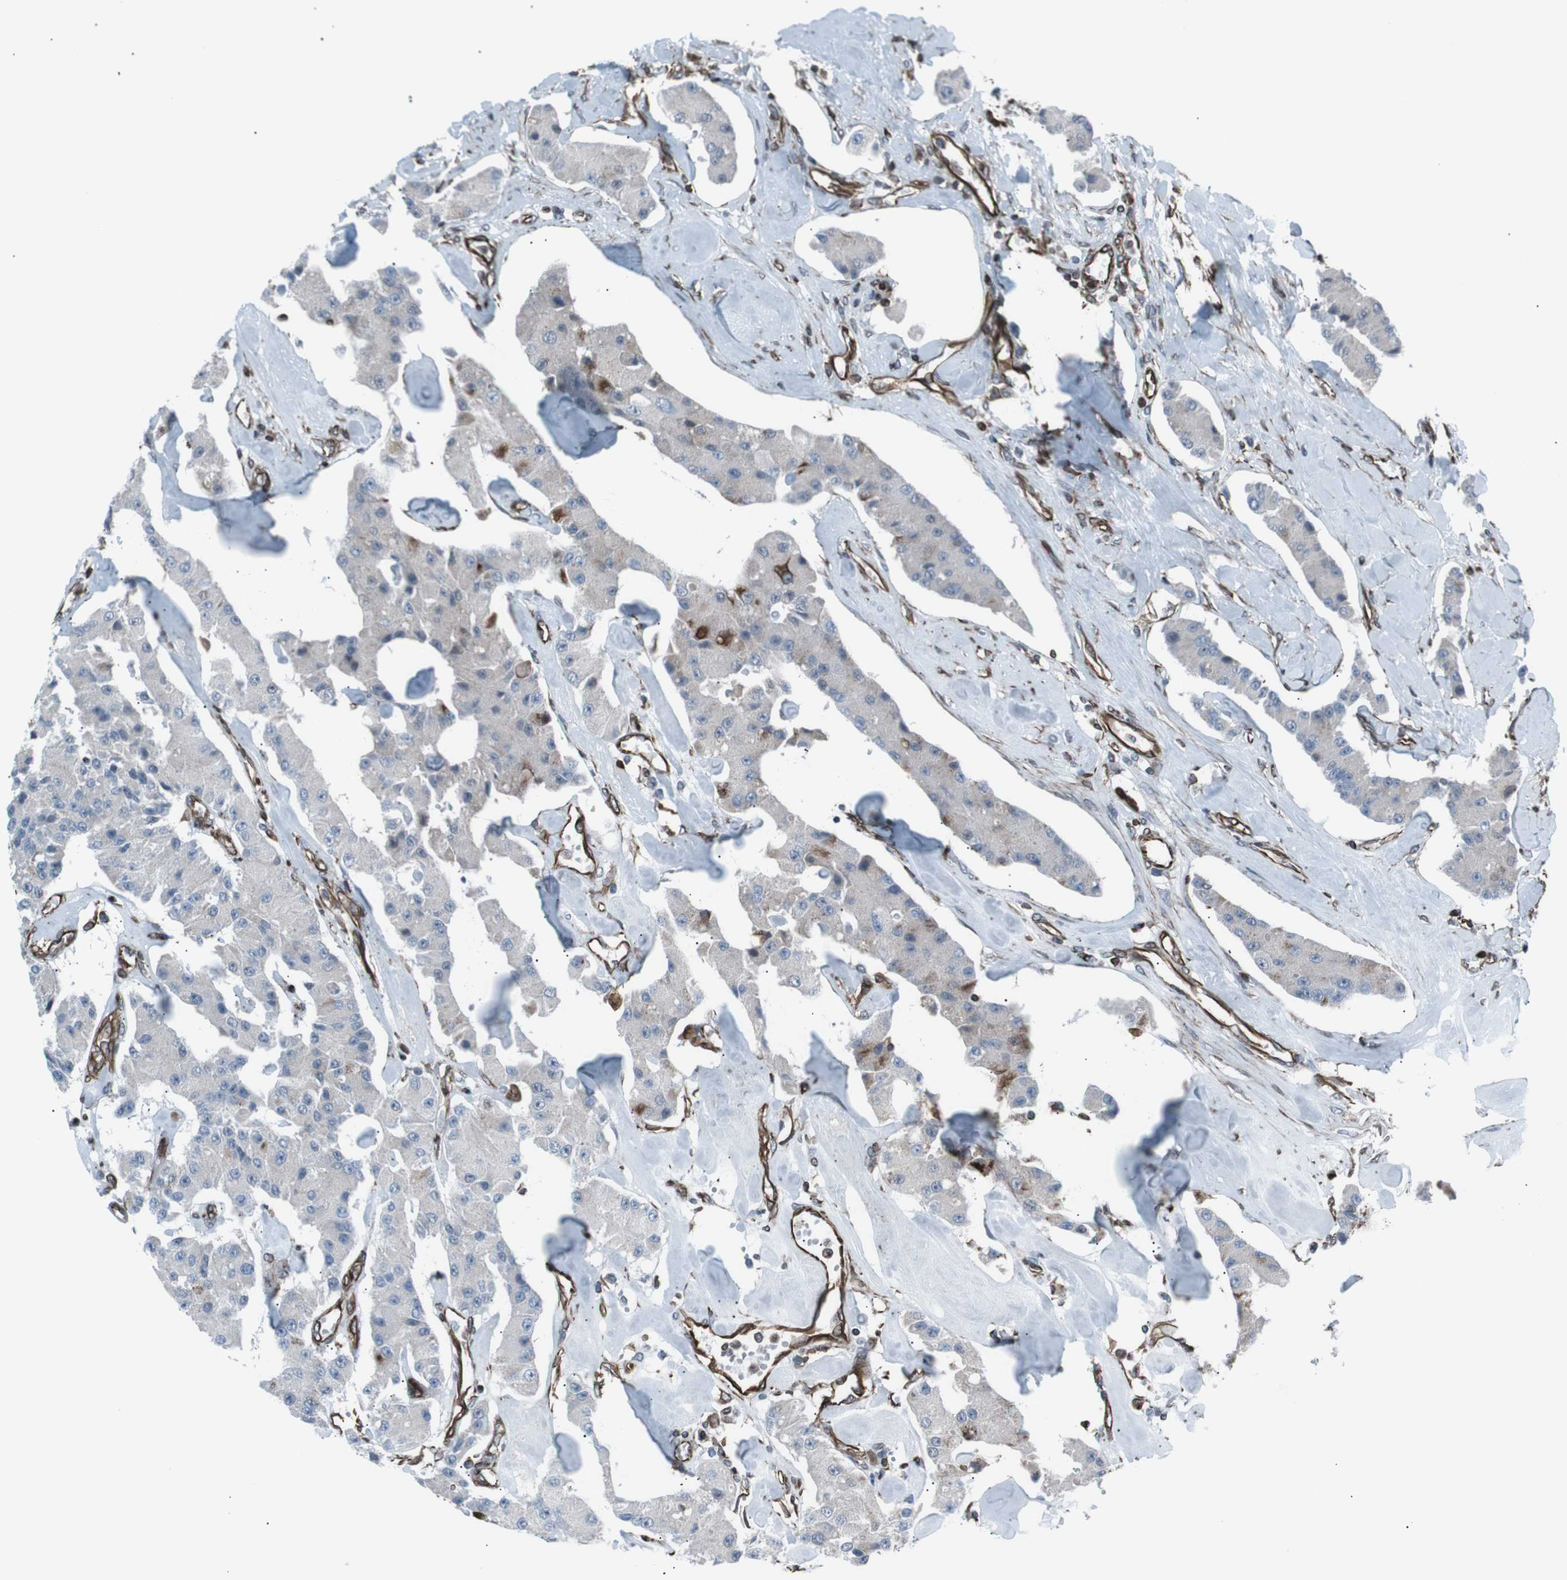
{"staining": {"intensity": "negative", "quantity": "none", "location": "none"}, "tissue": "carcinoid", "cell_type": "Tumor cells", "image_type": "cancer", "snomed": [{"axis": "morphology", "description": "Carcinoid, malignant, NOS"}, {"axis": "topography", "description": "Pancreas"}], "caption": "Tumor cells are negative for brown protein staining in carcinoid (malignant). The staining is performed using DAB (3,3'-diaminobenzidine) brown chromogen with nuclei counter-stained in using hematoxylin.", "gene": "TMEM141", "patient": {"sex": "male", "age": 41}}